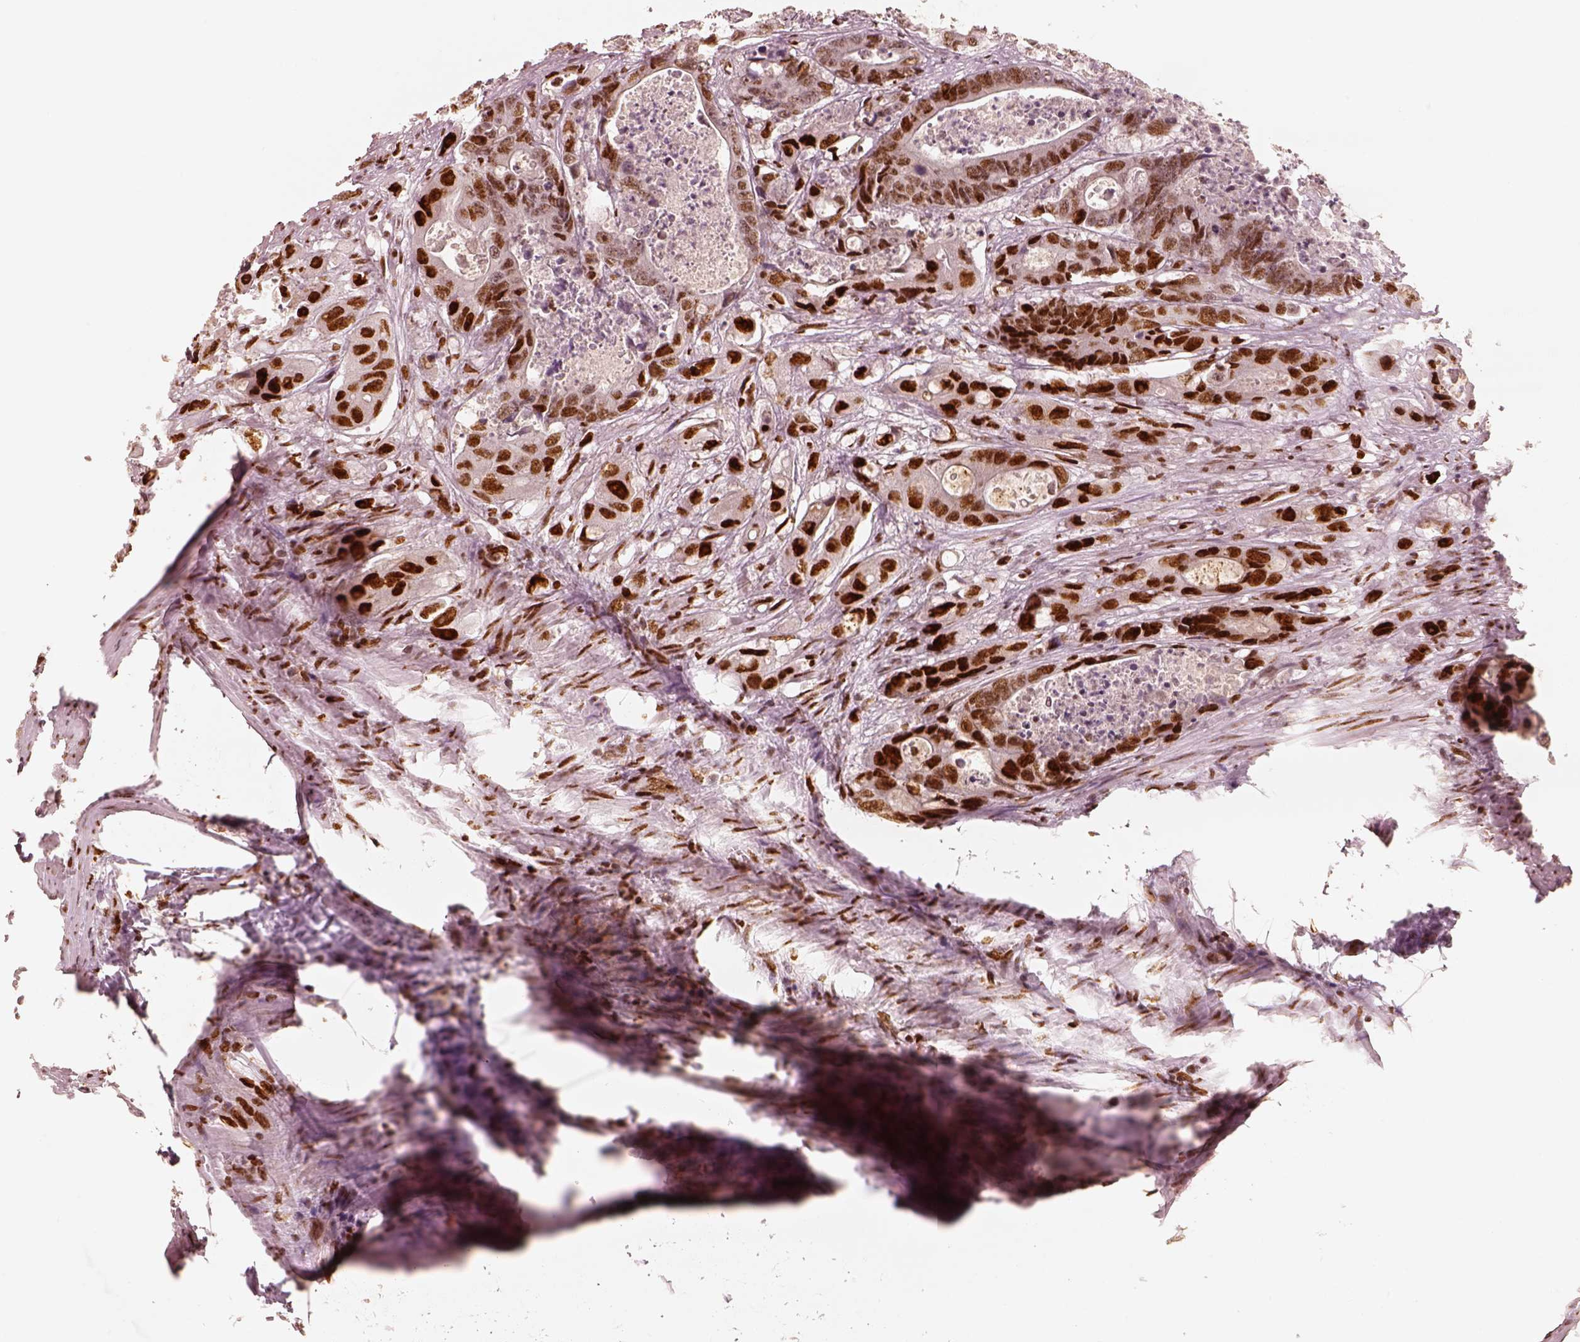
{"staining": {"intensity": "strong", "quantity": ">75%", "location": "nuclear"}, "tissue": "colorectal cancer", "cell_type": "Tumor cells", "image_type": "cancer", "snomed": [{"axis": "morphology", "description": "Adenocarcinoma, NOS"}, {"axis": "topography", "description": "Rectum"}], "caption": "This histopathology image displays colorectal adenocarcinoma stained with IHC to label a protein in brown. The nuclear of tumor cells show strong positivity for the protein. Nuclei are counter-stained blue.", "gene": "HNRNPC", "patient": {"sex": "male", "age": 54}}